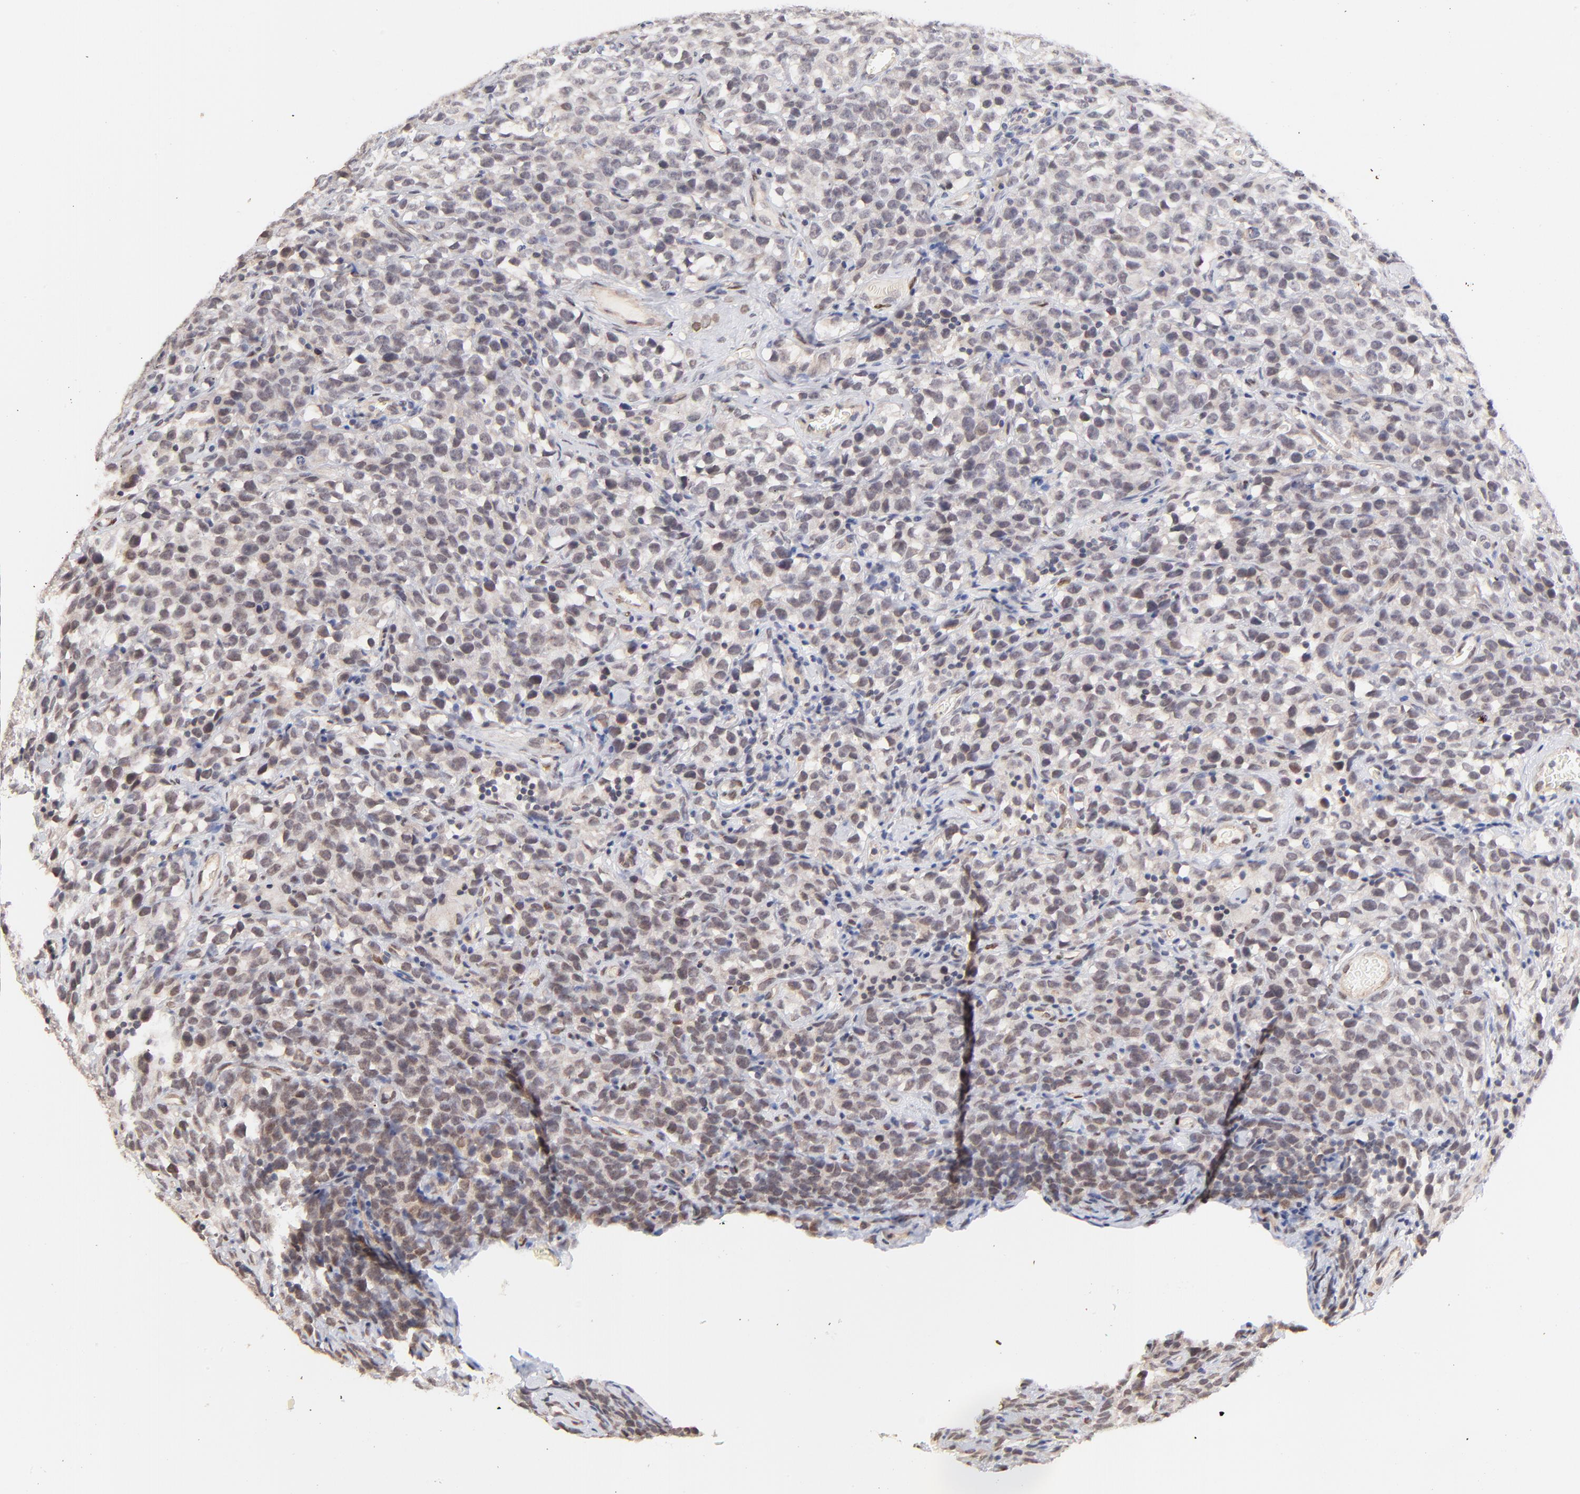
{"staining": {"intensity": "weak", "quantity": "25%-75%", "location": "nuclear"}, "tissue": "testis cancer", "cell_type": "Tumor cells", "image_type": "cancer", "snomed": [{"axis": "morphology", "description": "Seminoma, NOS"}, {"axis": "topography", "description": "Testis"}], "caption": "The photomicrograph demonstrates immunohistochemical staining of testis seminoma. There is weak nuclear staining is identified in approximately 25%-75% of tumor cells.", "gene": "ZFP92", "patient": {"sex": "male", "age": 25}}